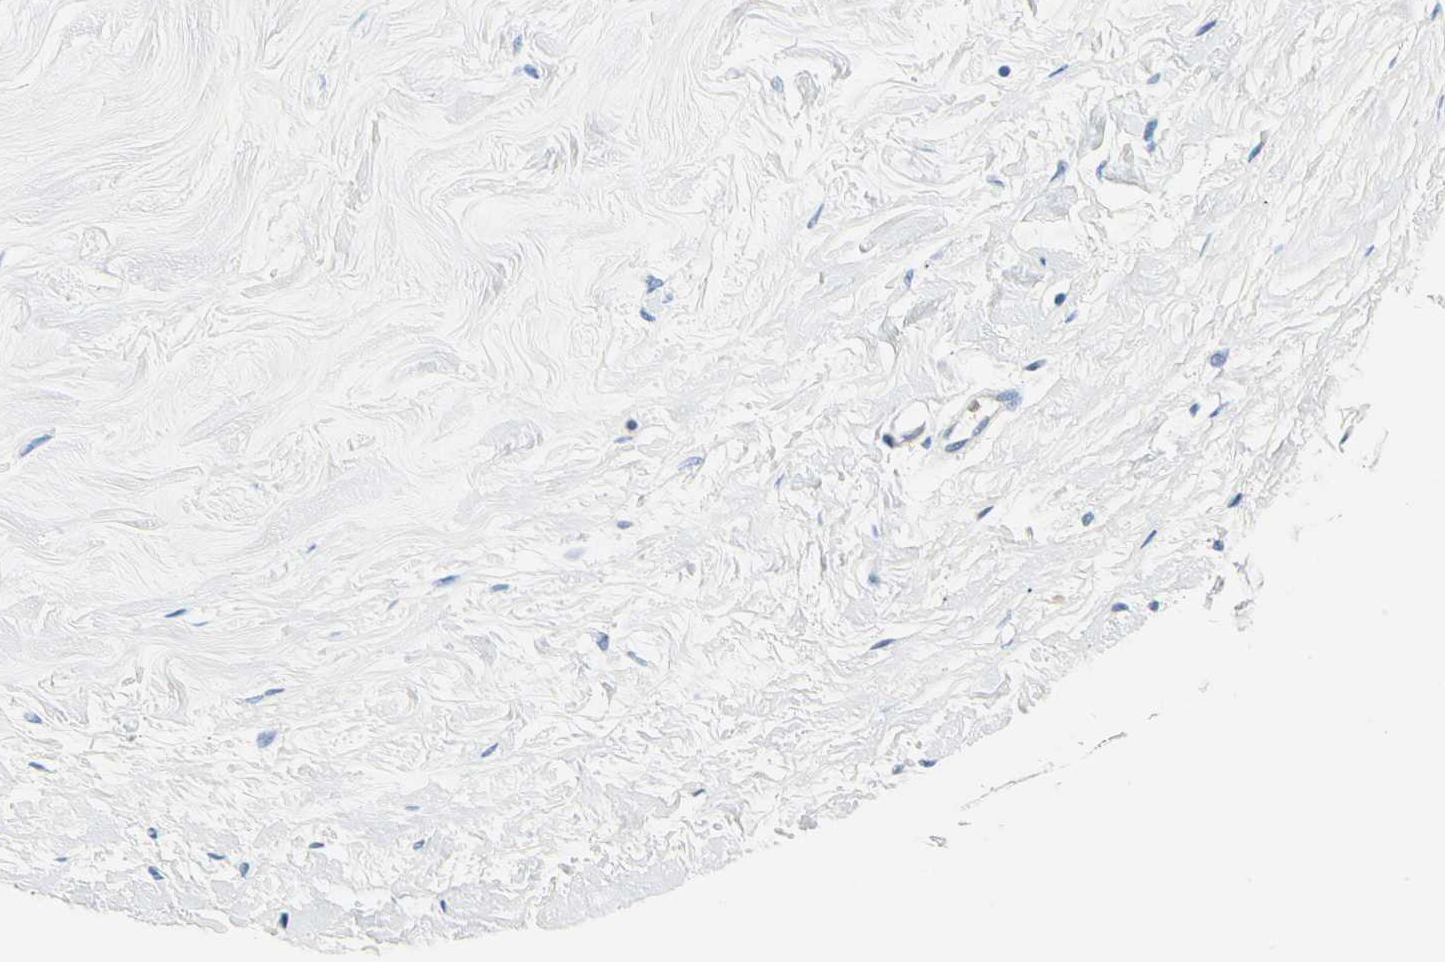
{"staining": {"intensity": "negative", "quantity": "none", "location": "none"}, "tissue": "breast", "cell_type": "Adipocytes", "image_type": "normal", "snomed": [{"axis": "morphology", "description": "Normal tissue, NOS"}, {"axis": "topography", "description": "Breast"}], "caption": "This is an immunohistochemistry histopathology image of benign human breast. There is no expression in adipocytes.", "gene": "CA1", "patient": {"sex": "female", "age": 22}}